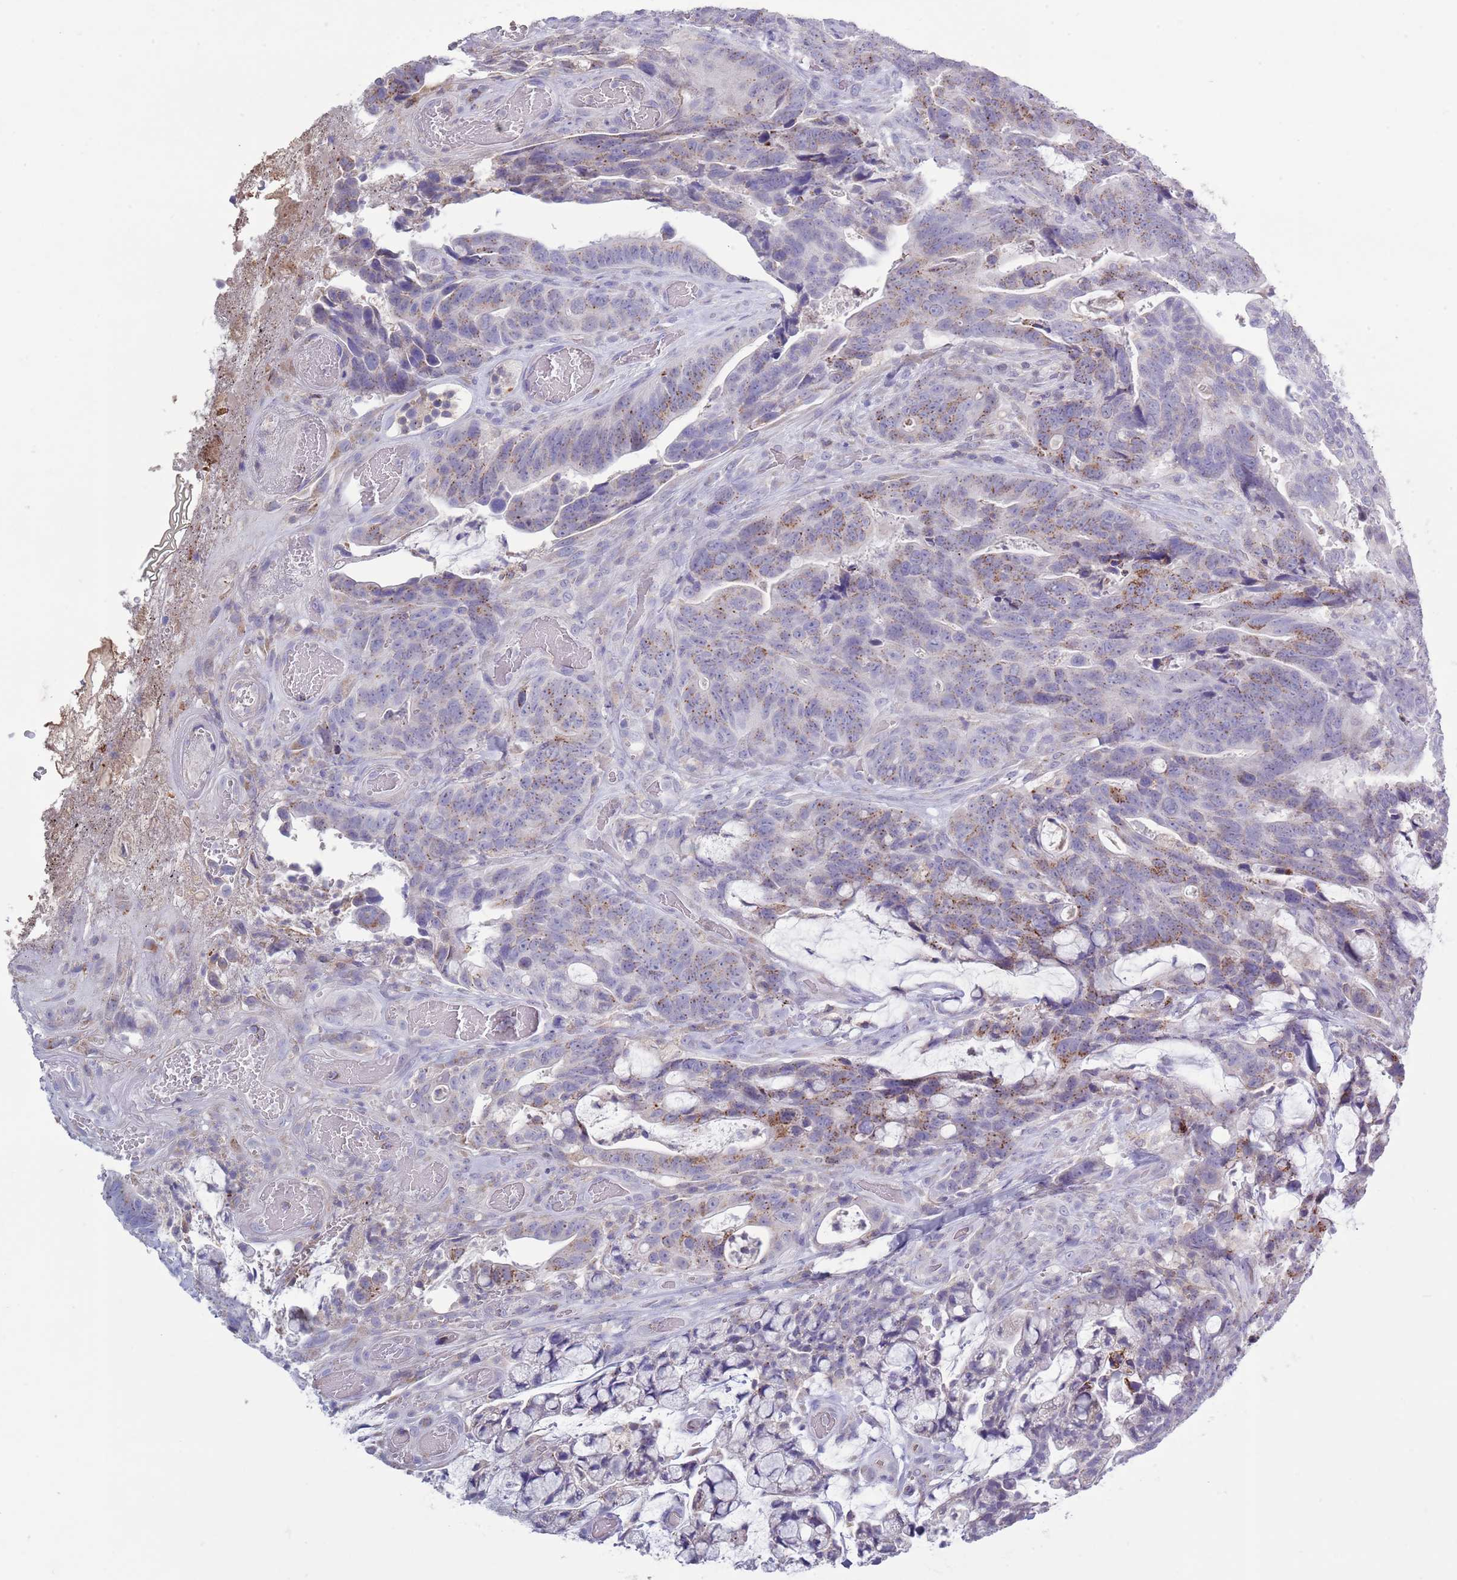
{"staining": {"intensity": "moderate", "quantity": "25%-75%", "location": "cytoplasmic/membranous"}, "tissue": "colorectal cancer", "cell_type": "Tumor cells", "image_type": "cancer", "snomed": [{"axis": "morphology", "description": "Adenocarcinoma, NOS"}, {"axis": "topography", "description": "Colon"}], "caption": "Immunohistochemistry (DAB) staining of human adenocarcinoma (colorectal) exhibits moderate cytoplasmic/membranous protein expression in approximately 25%-75% of tumor cells.", "gene": "ACSBG1", "patient": {"sex": "female", "age": 82}}